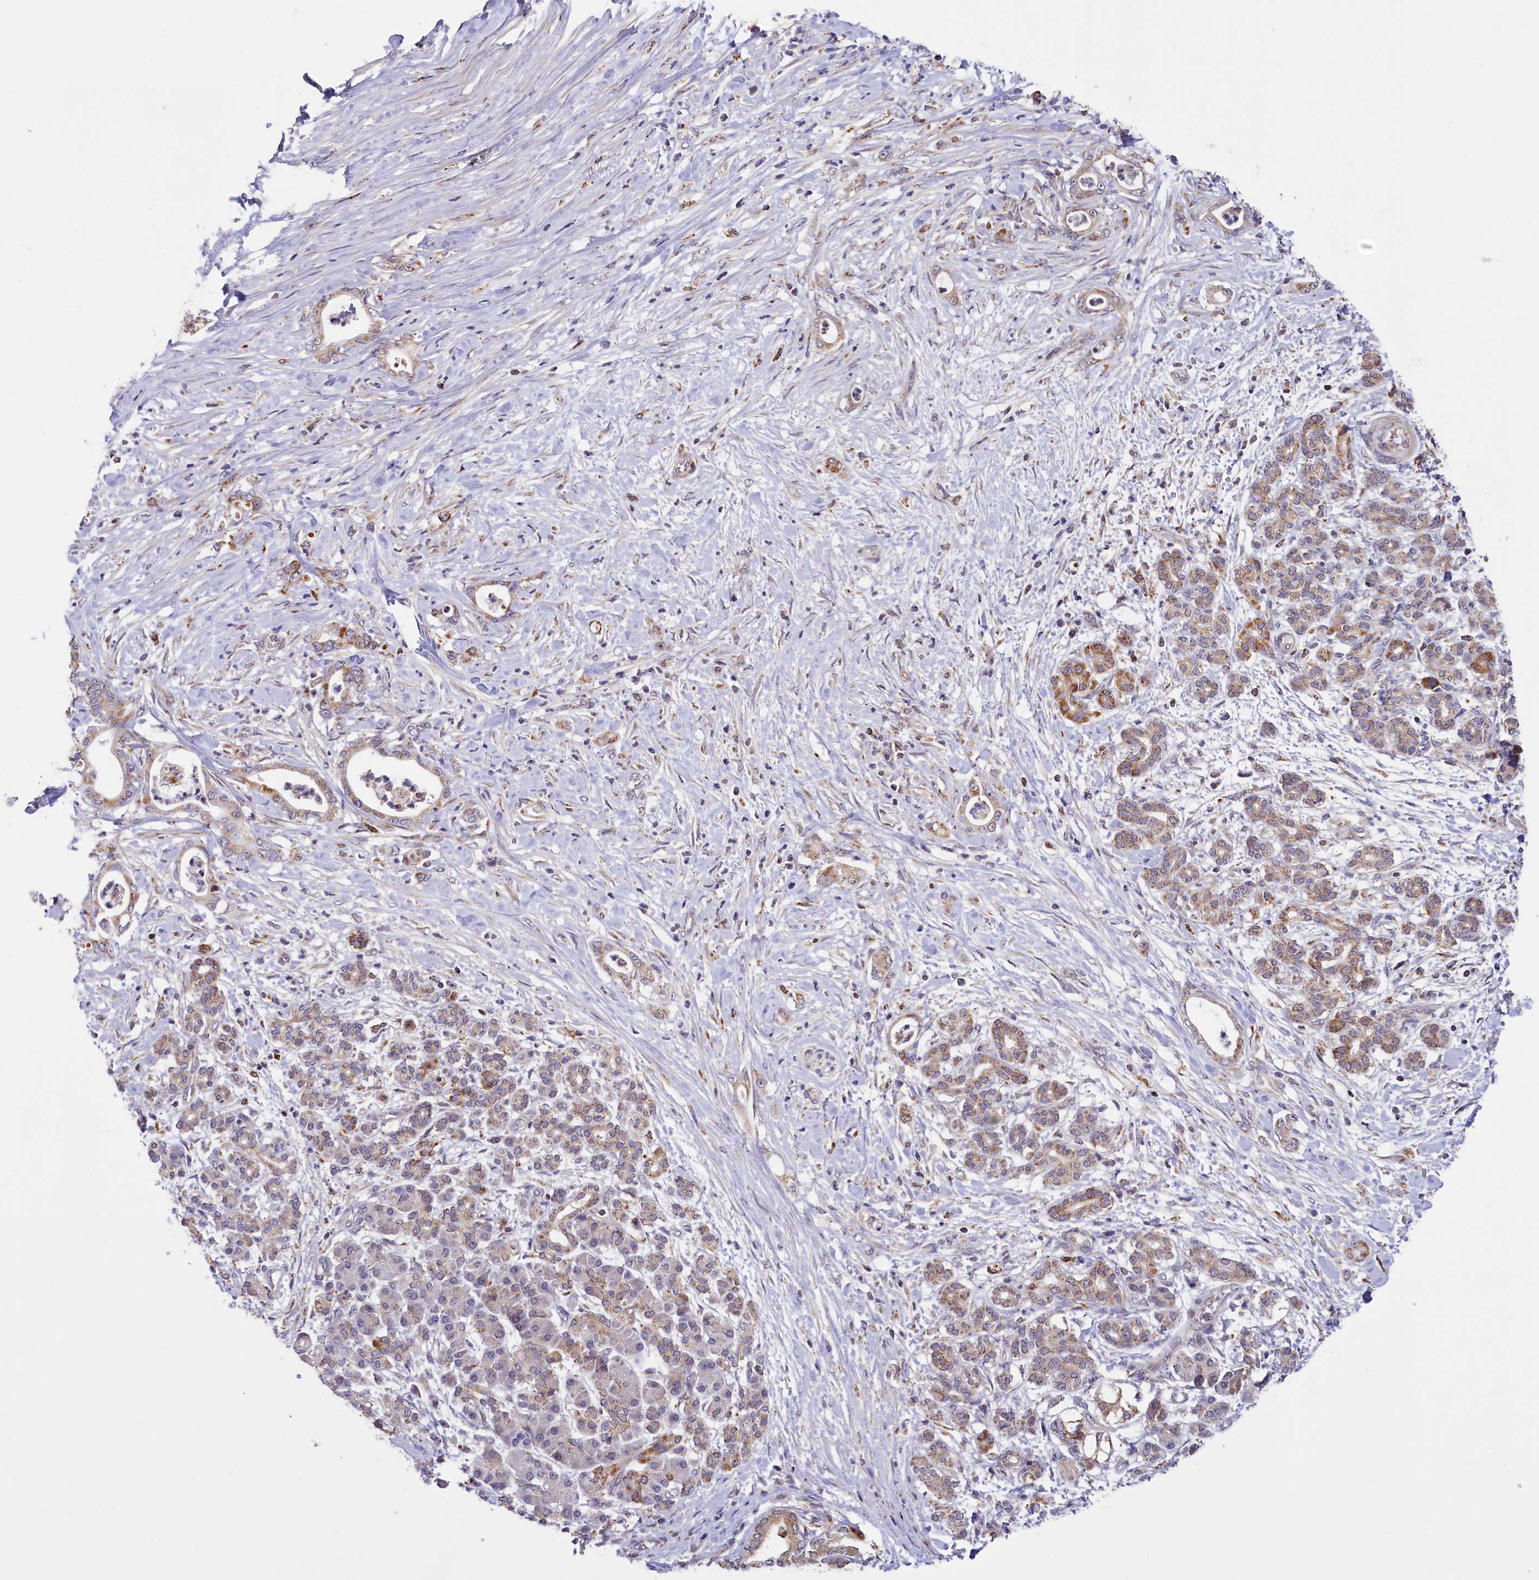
{"staining": {"intensity": "moderate", "quantity": "25%-75%", "location": "cytoplasmic/membranous"}, "tissue": "pancreatic cancer", "cell_type": "Tumor cells", "image_type": "cancer", "snomed": [{"axis": "morphology", "description": "Adenocarcinoma, NOS"}, {"axis": "topography", "description": "Pancreas"}], "caption": "Immunohistochemical staining of human pancreatic cancer (adenocarcinoma) exhibits medium levels of moderate cytoplasmic/membranous protein expression in about 25%-75% of tumor cells.", "gene": "DYNC2H1", "patient": {"sex": "female", "age": 55}}